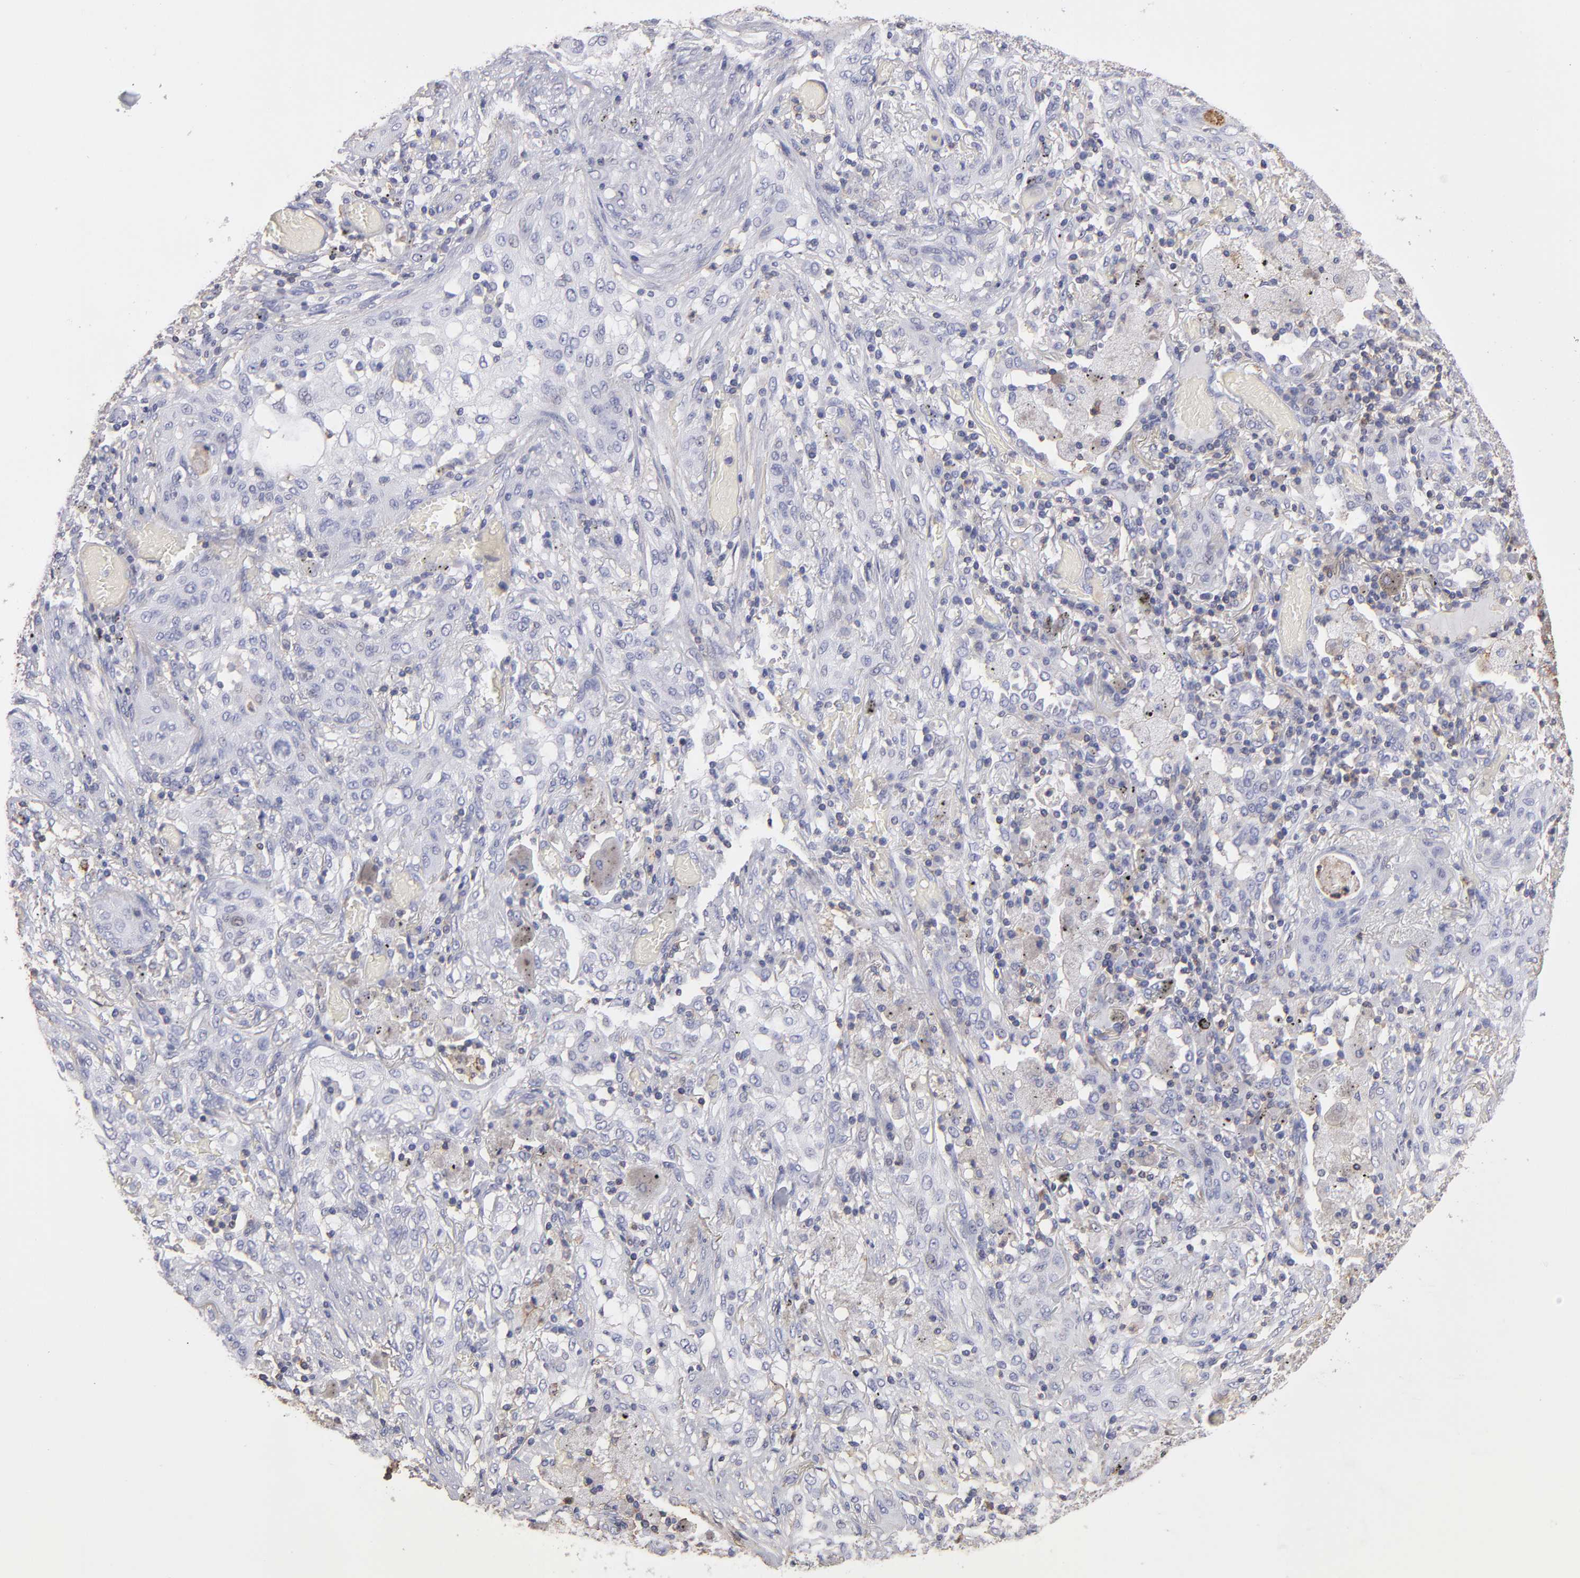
{"staining": {"intensity": "negative", "quantity": "none", "location": "none"}, "tissue": "lung cancer", "cell_type": "Tumor cells", "image_type": "cancer", "snomed": [{"axis": "morphology", "description": "Squamous cell carcinoma, NOS"}, {"axis": "topography", "description": "Lung"}], "caption": "Lung cancer was stained to show a protein in brown. There is no significant expression in tumor cells.", "gene": "ABCB1", "patient": {"sex": "female", "age": 47}}